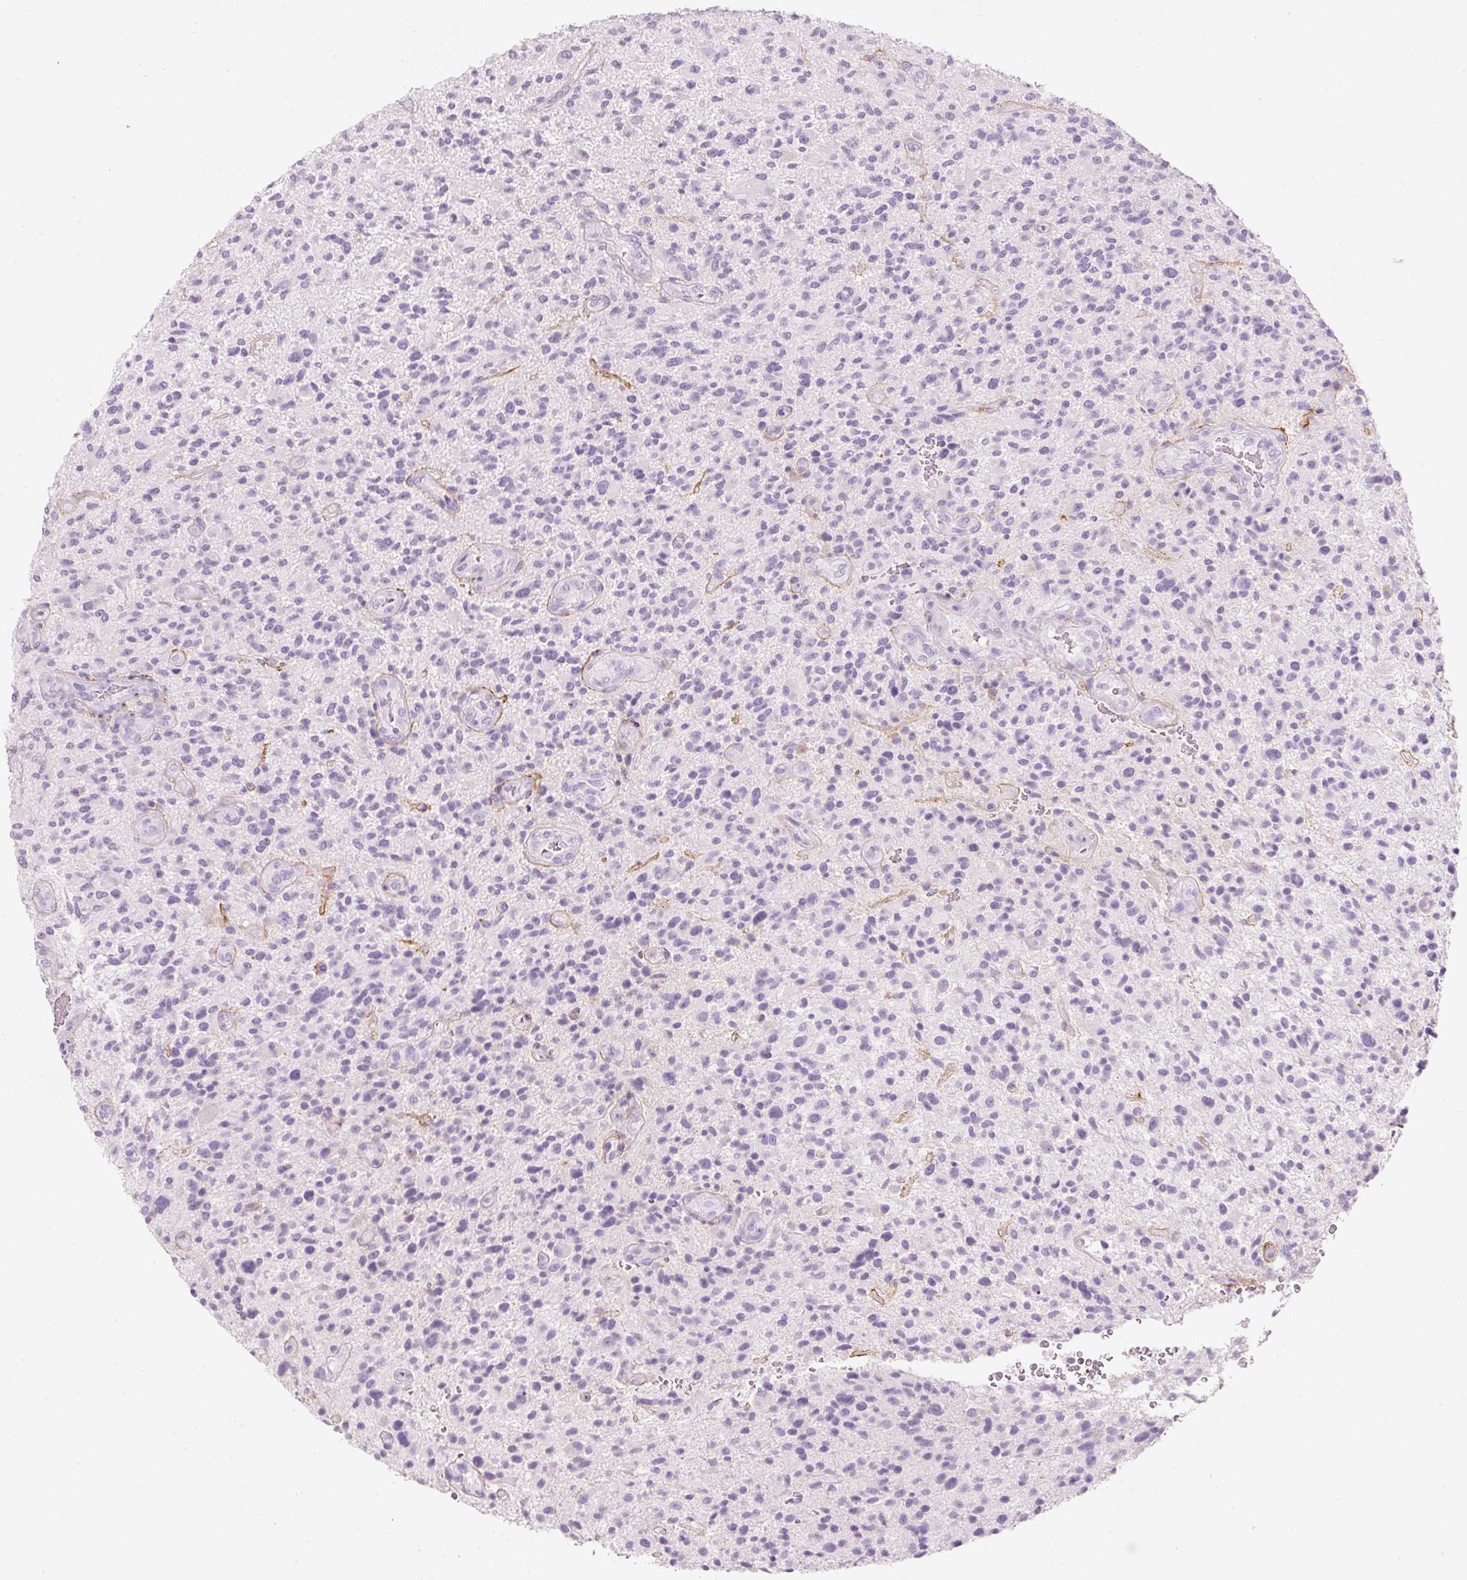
{"staining": {"intensity": "negative", "quantity": "none", "location": "none"}, "tissue": "glioma", "cell_type": "Tumor cells", "image_type": "cancer", "snomed": [{"axis": "morphology", "description": "Glioma, malignant, High grade"}, {"axis": "topography", "description": "Brain"}], "caption": "An IHC histopathology image of glioma is shown. There is no staining in tumor cells of glioma.", "gene": "MFAP4", "patient": {"sex": "male", "age": 47}}